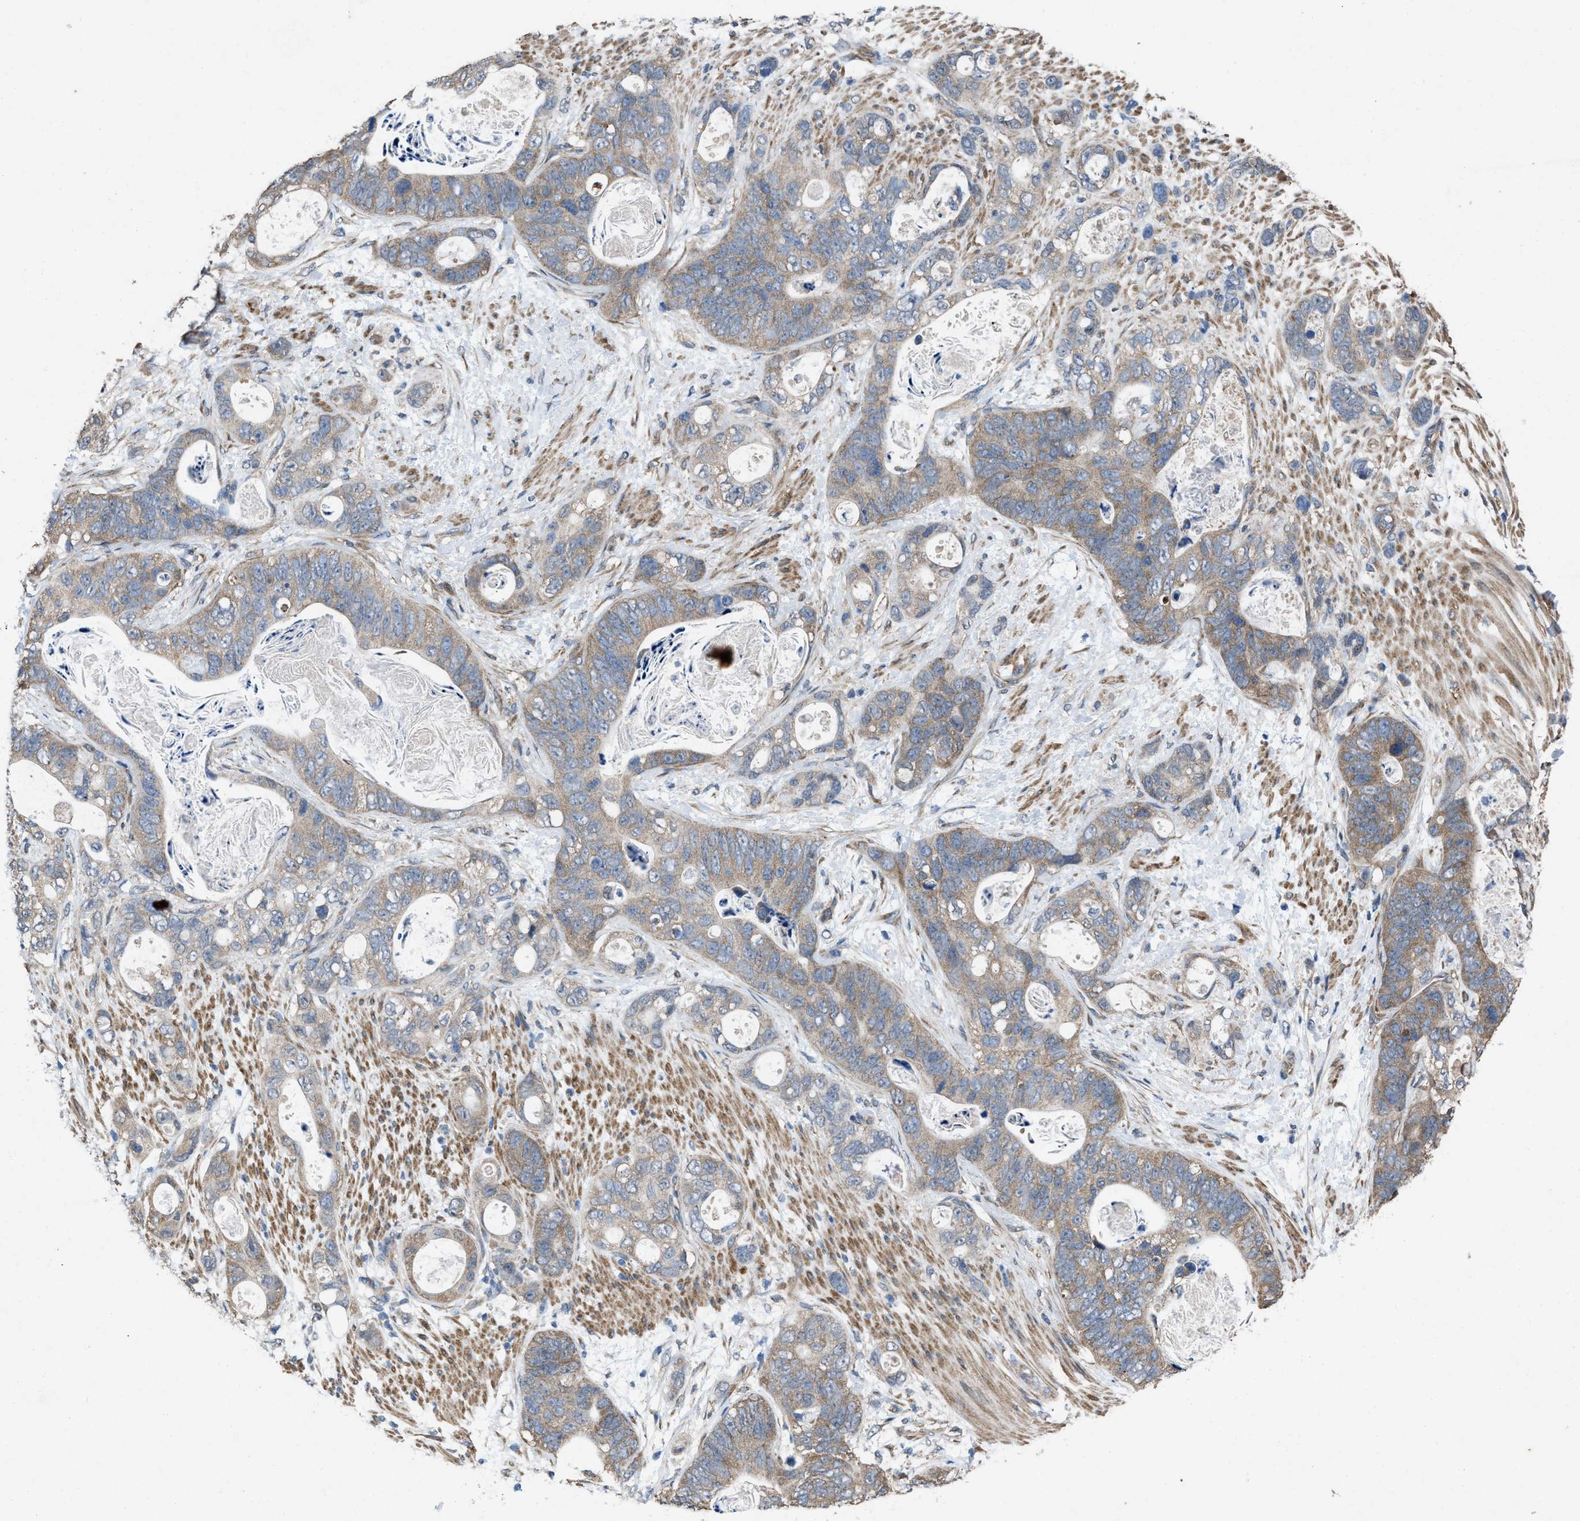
{"staining": {"intensity": "weak", "quantity": ">75%", "location": "cytoplasmic/membranous"}, "tissue": "stomach cancer", "cell_type": "Tumor cells", "image_type": "cancer", "snomed": [{"axis": "morphology", "description": "Normal tissue, NOS"}, {"axis": "morphology", "description": "Adenocarcinoma, NOS"}, {"axis": "topography", "description": "Stomach"}], "caption": "This image demonstrates immunohistochemistry staining of human stomach adenocarcinoma, with low weak cytoplasmic/membranous positivity in approximately >75% of tumor cells.", "gene": "ARL6", "patient": {"sex": "female", "age": 89}}